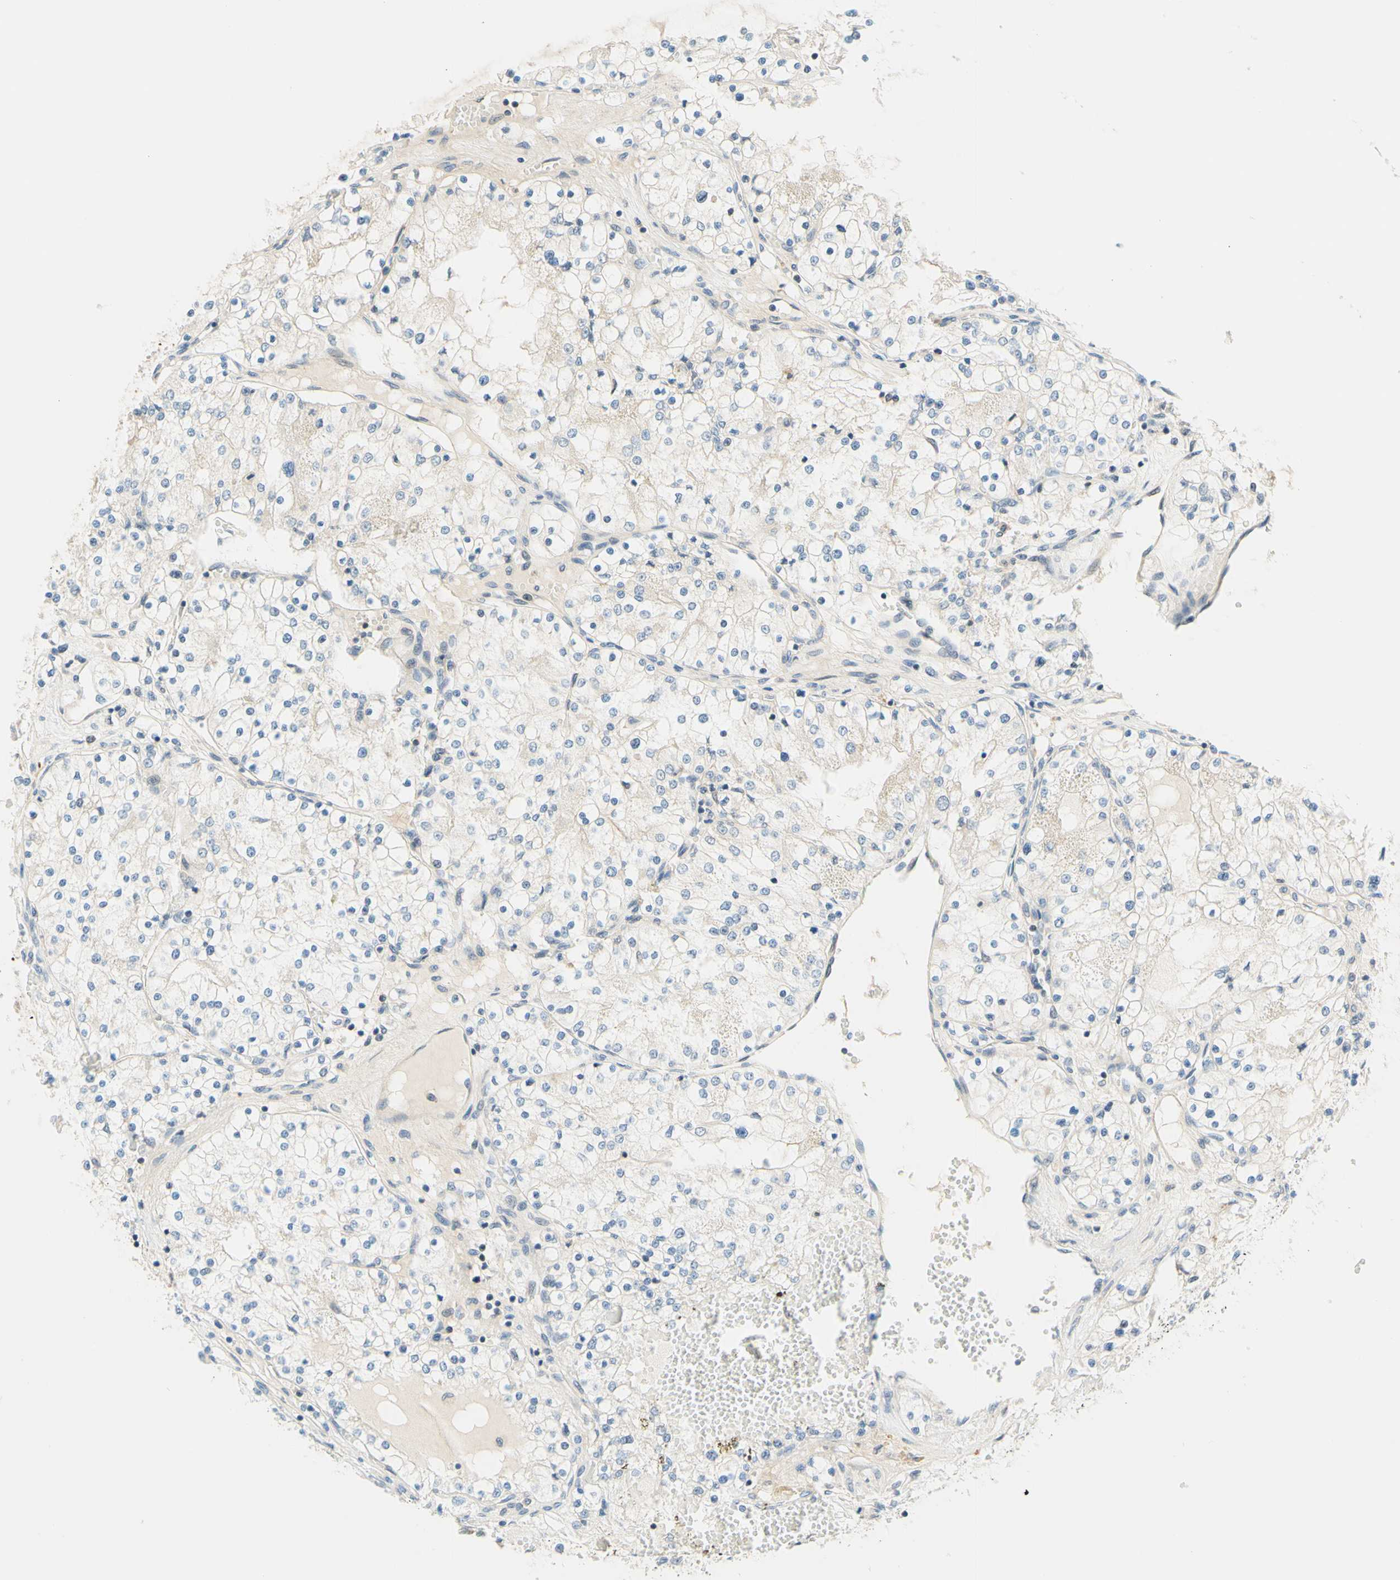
{"staining": {"intensity": "negative", "quantity": "none", "location": "none"}, "tissue": "renal cancer", "cell_type": "Tumor cells", "image_type": "cancer", "snomed": [{"axis": "morphology", "description": "Adenocarcinoma, NOS"}, {"axis": "topography", "description": "Kidney"}], "caption": "Renal adenocarcinoma stained for a protein using IHC exhibits no staining tumor cells.", "gene": "C2CD2L", "patient": {"sex": "male", "age": 68}}